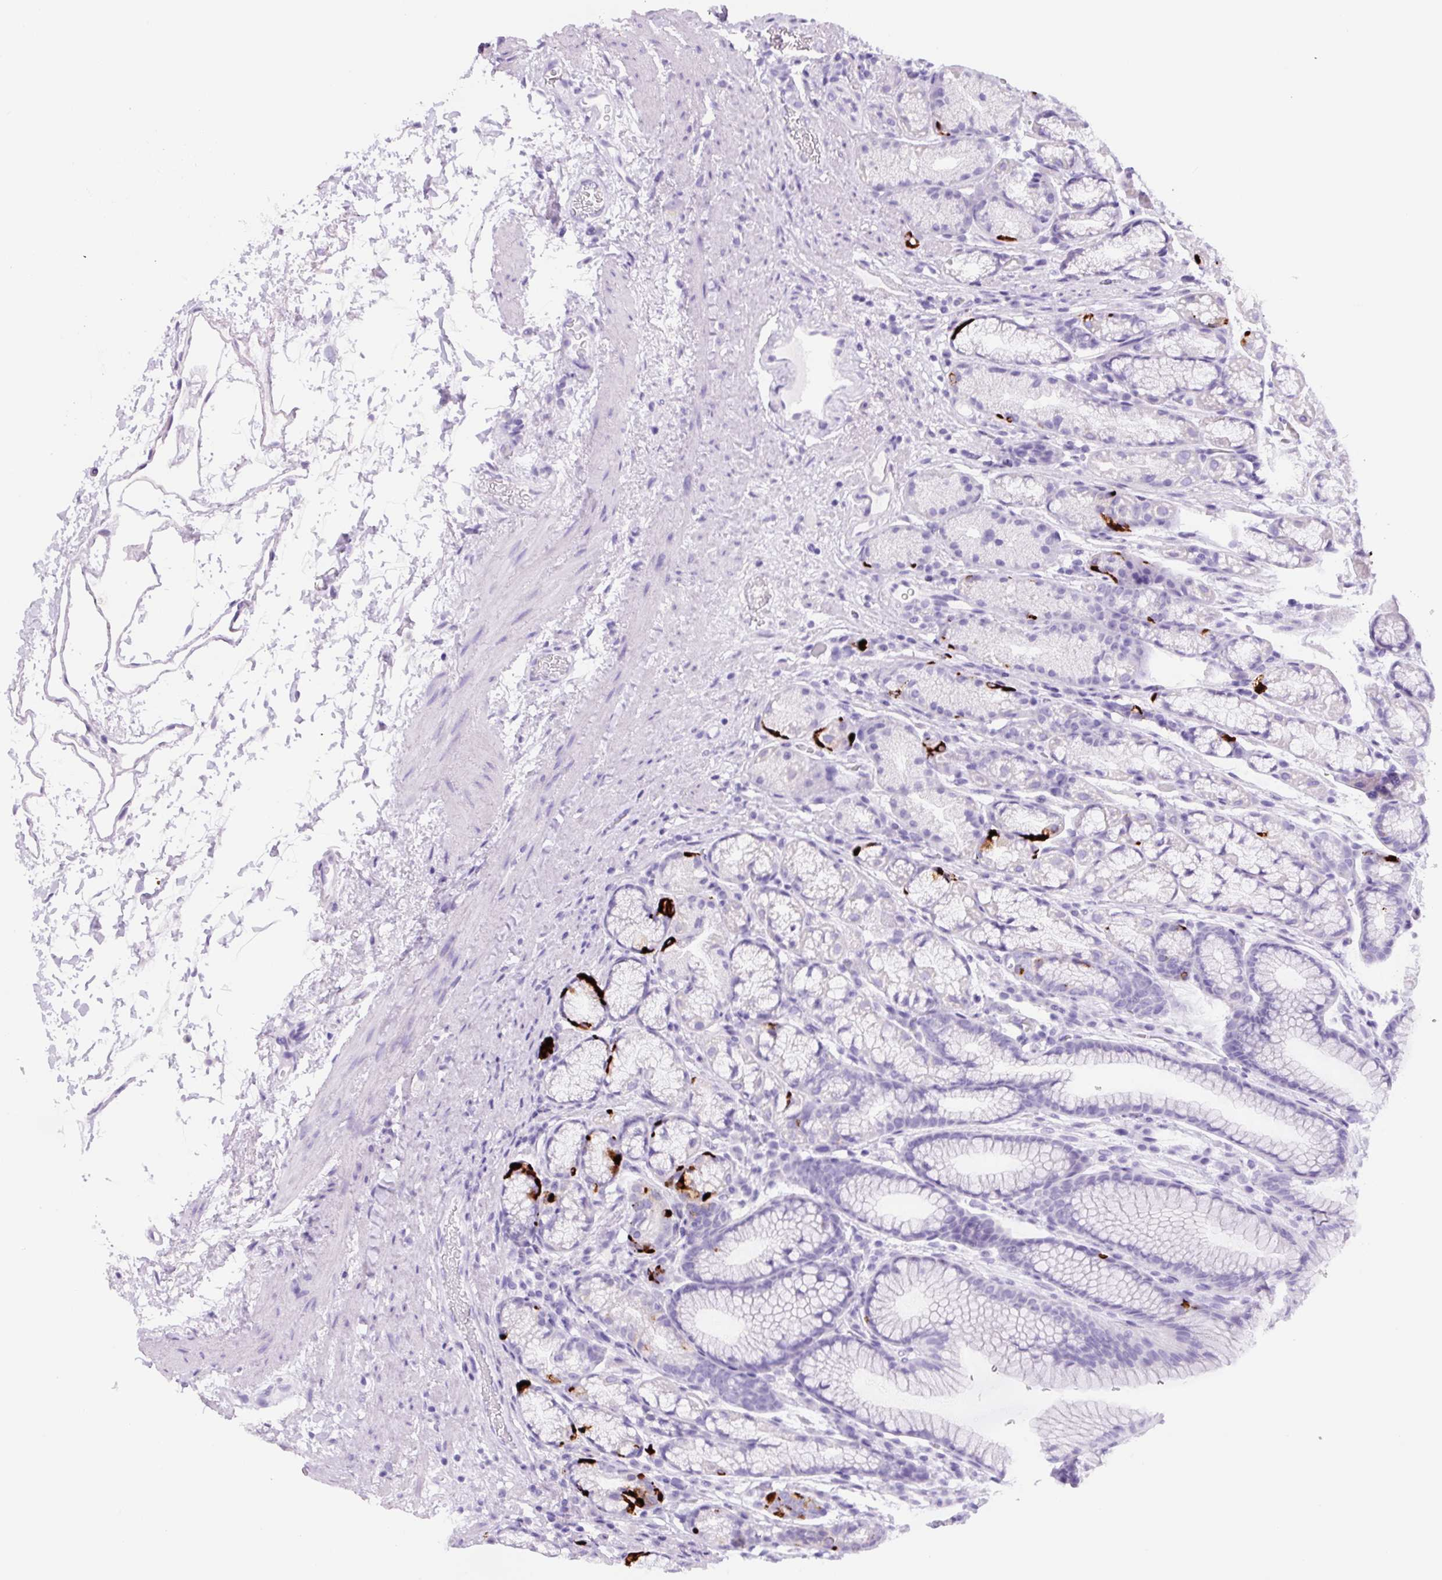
{"staining": {"intensity": "strong", "quantity": "<25%", "location": "cytoplasmic/membranous"}, "tissue": "stomach", "cell_type": "Glandular cells", "image_type": "normal", "snomed": [{"axis": "morphology", "description": "Normal tissue, NOS"}, {"axis": "topography", "description": "Stomach, lower"}], "caption": "Protein expression analysis of normal stomach displays strong cytoplasmic/membranous staining in approximately <25% of glandular cells. (DAB IHC, brown staining for protein, blue staining for nuclei).", "gene": "CHGA", "patient": {"sex": "male", "age": 67}}